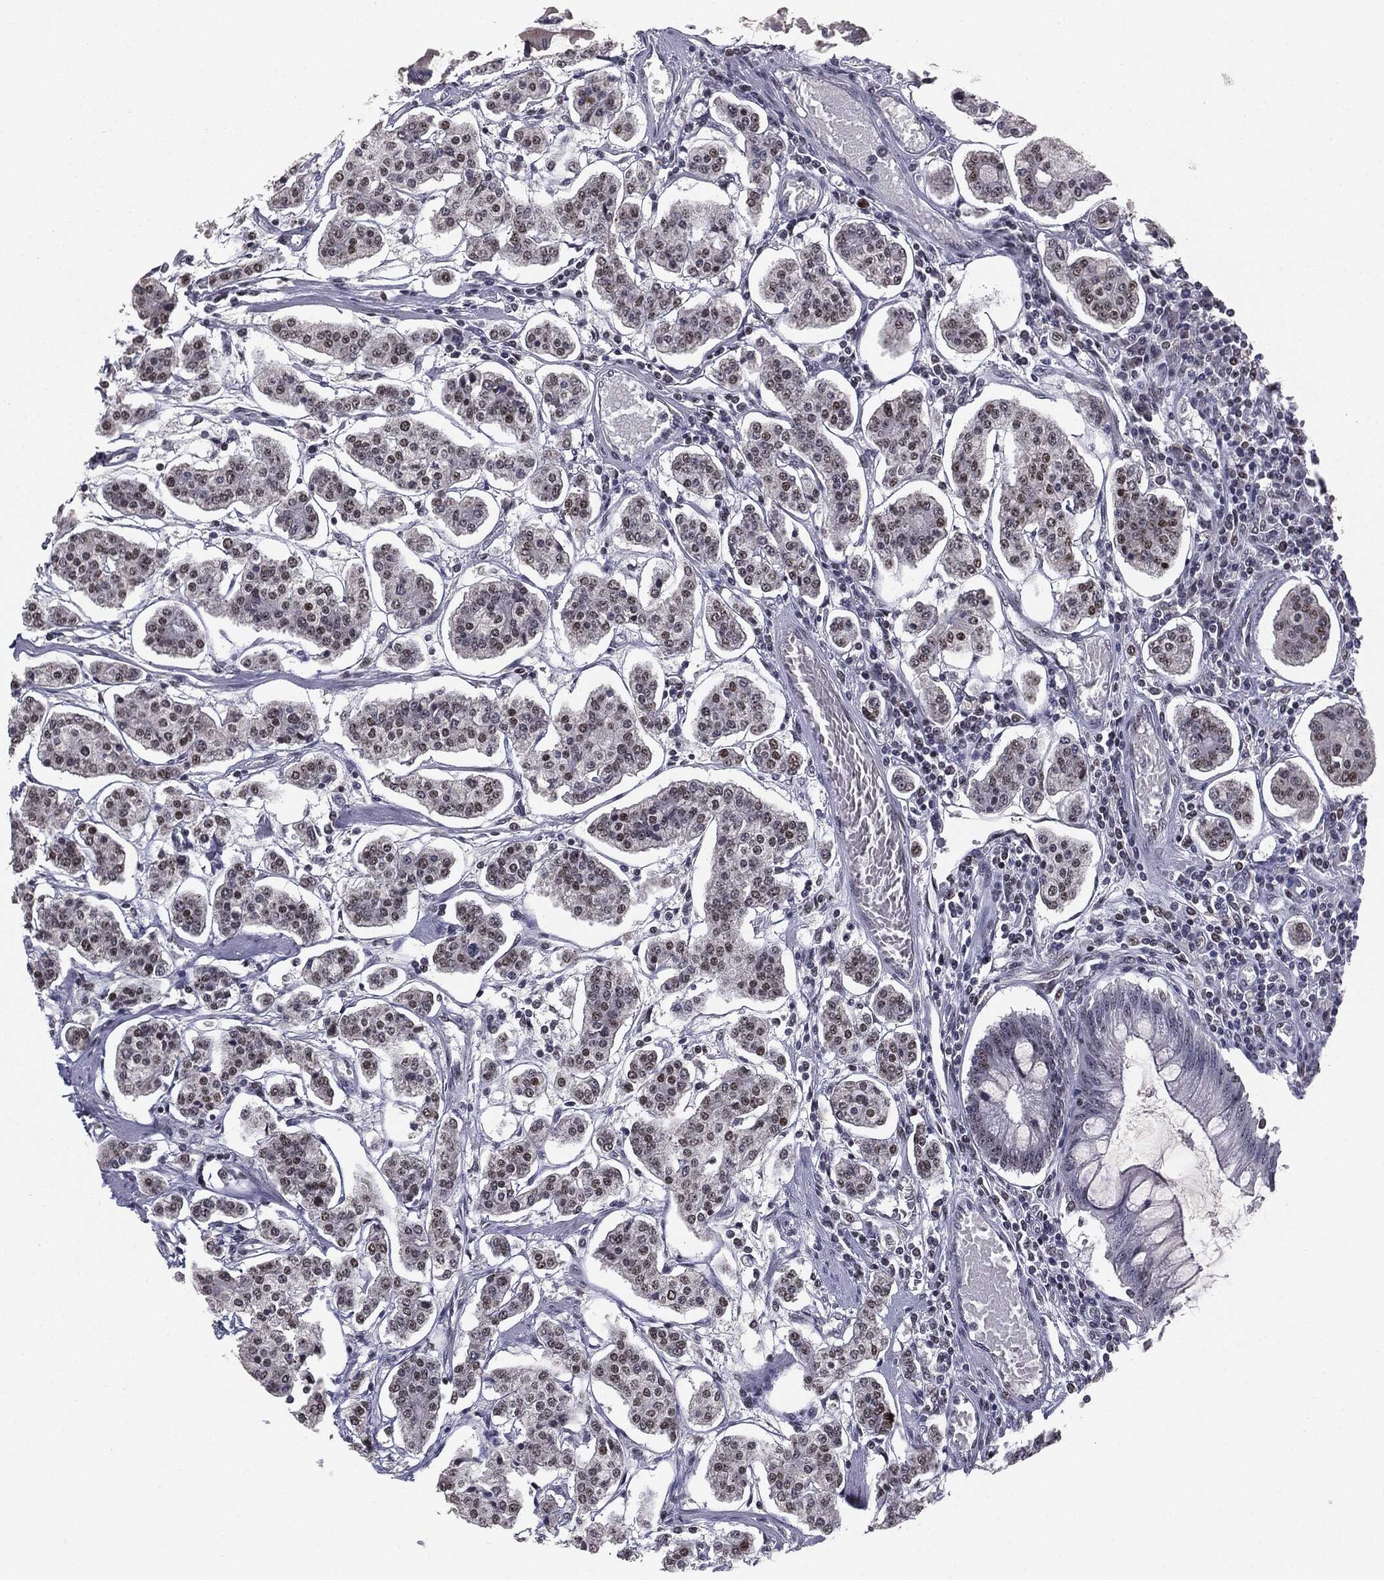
{"staining": {"intensity": "negative", "quantity": "none", "location": "none"}, "tissue": "carcinoid", "cell_type": "Tumor cells", "image_type": "cancer", "snomed": [{"axis": "morphology", "description": "Carcinoid, malignant, NOS"}, {"axis": "topography", "description": "Small intestine"}], "caption": "Immunohistochemistry (IHC) photomicrograph of neoplastic tissue: carcinoid stained with DAB (3,3'-diaminobenzidine) displays no significant protein expression in tumor cells.", "gene": "MDC1", "patient": {"sex": "female", "age": 65}}